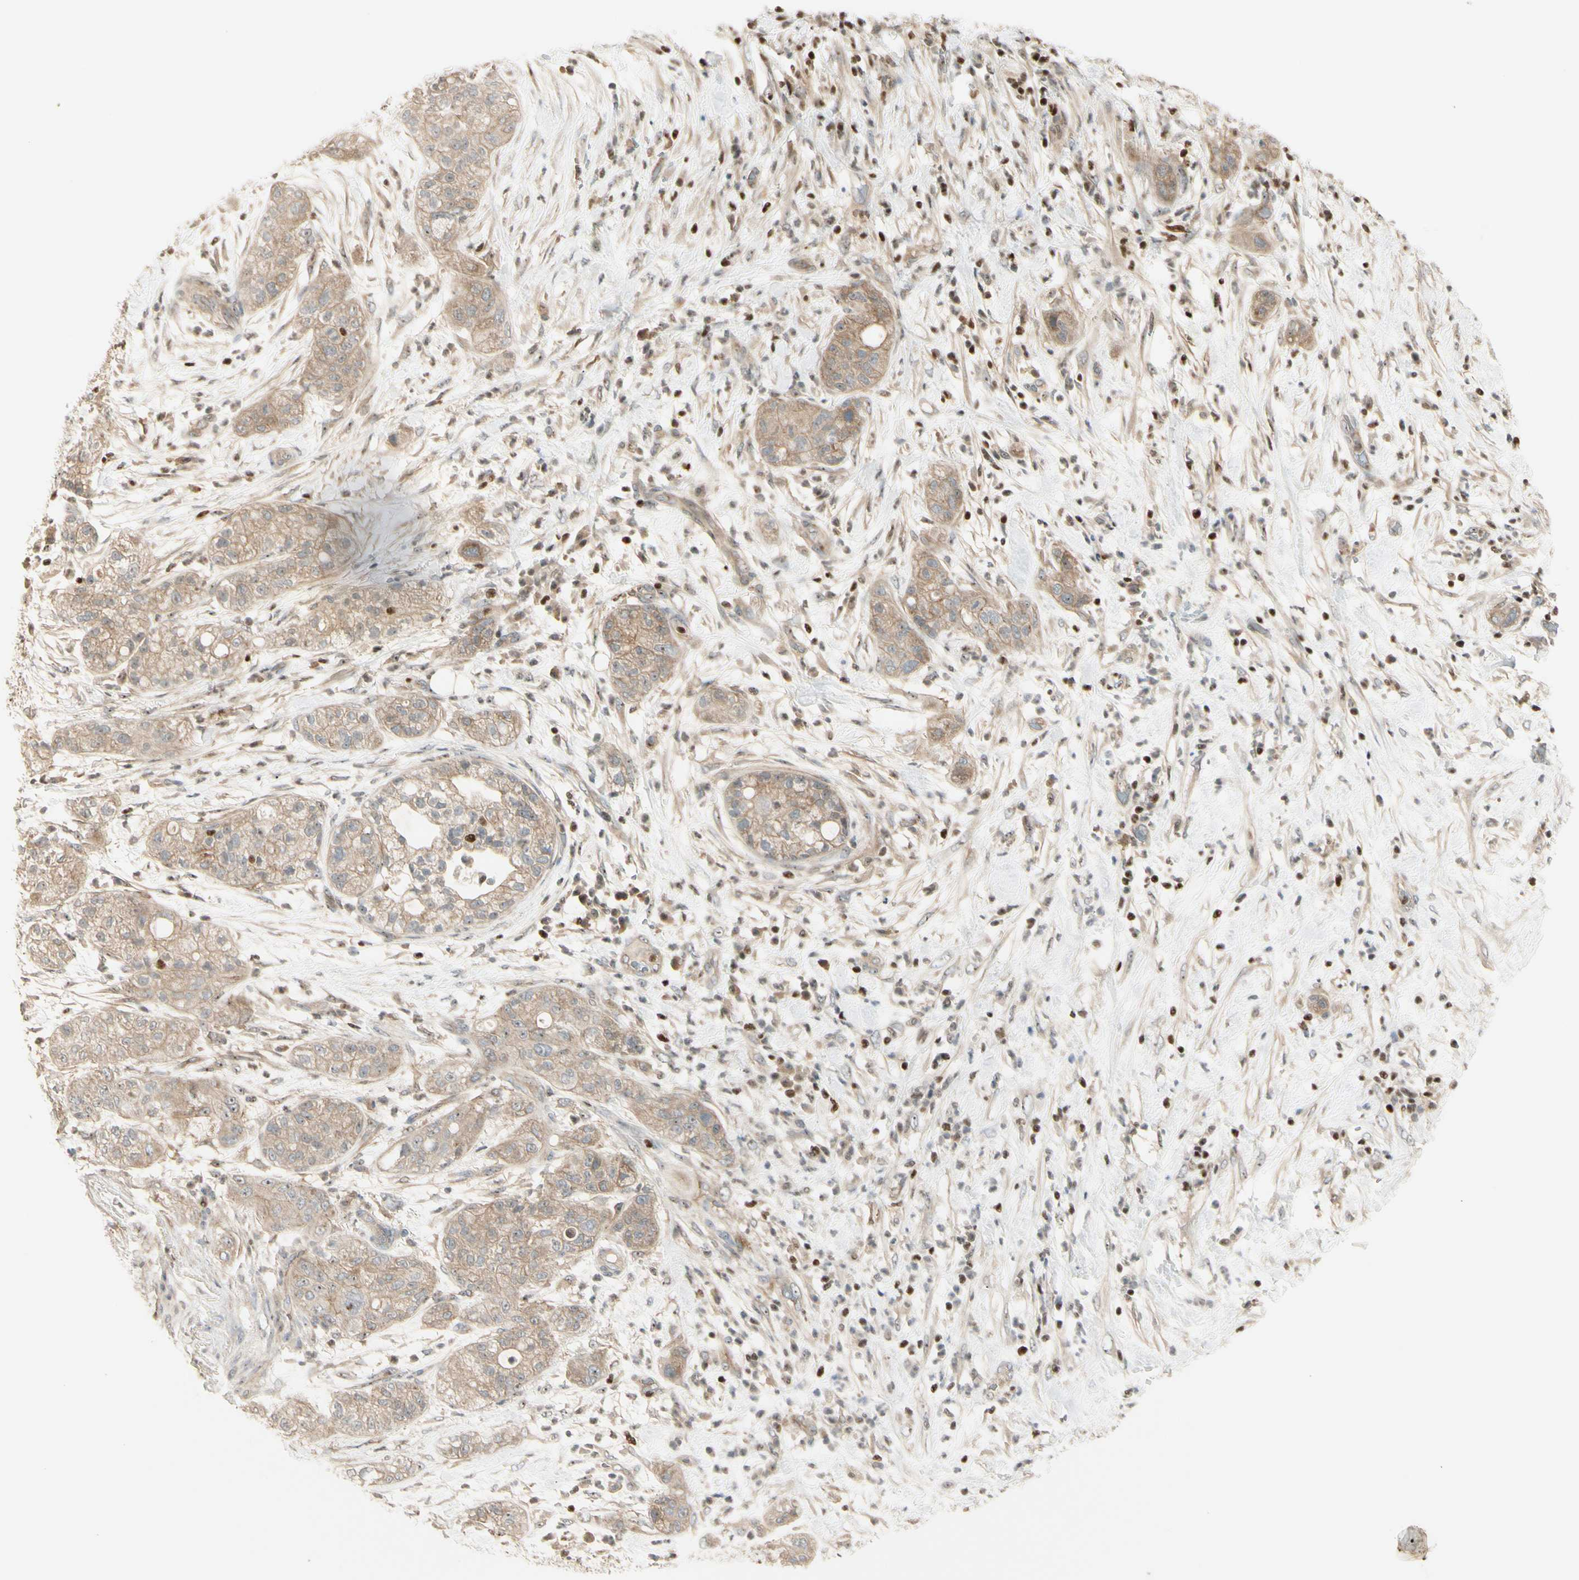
{"staining": {"intensity": "weak", "quantity": ">75%", "location": "cytoplasmic/membranous"}, "tissue": "pancreatic cancer", "cell_type": "Tumor cells", "image_type": "cancer", "snomed": [{"axis": "morphology", "description": "Adenocarcinoma, NOS"}, {"axis": "topography", "description": "Pancreas"}], "caption": "Tumor cells demonstrate weak cytoplasmic/membranous staining in approximately >75% of cells in pancreatic cancer.", "gene": "NFYA", "patient": {"sex": "female", "age": 78}}